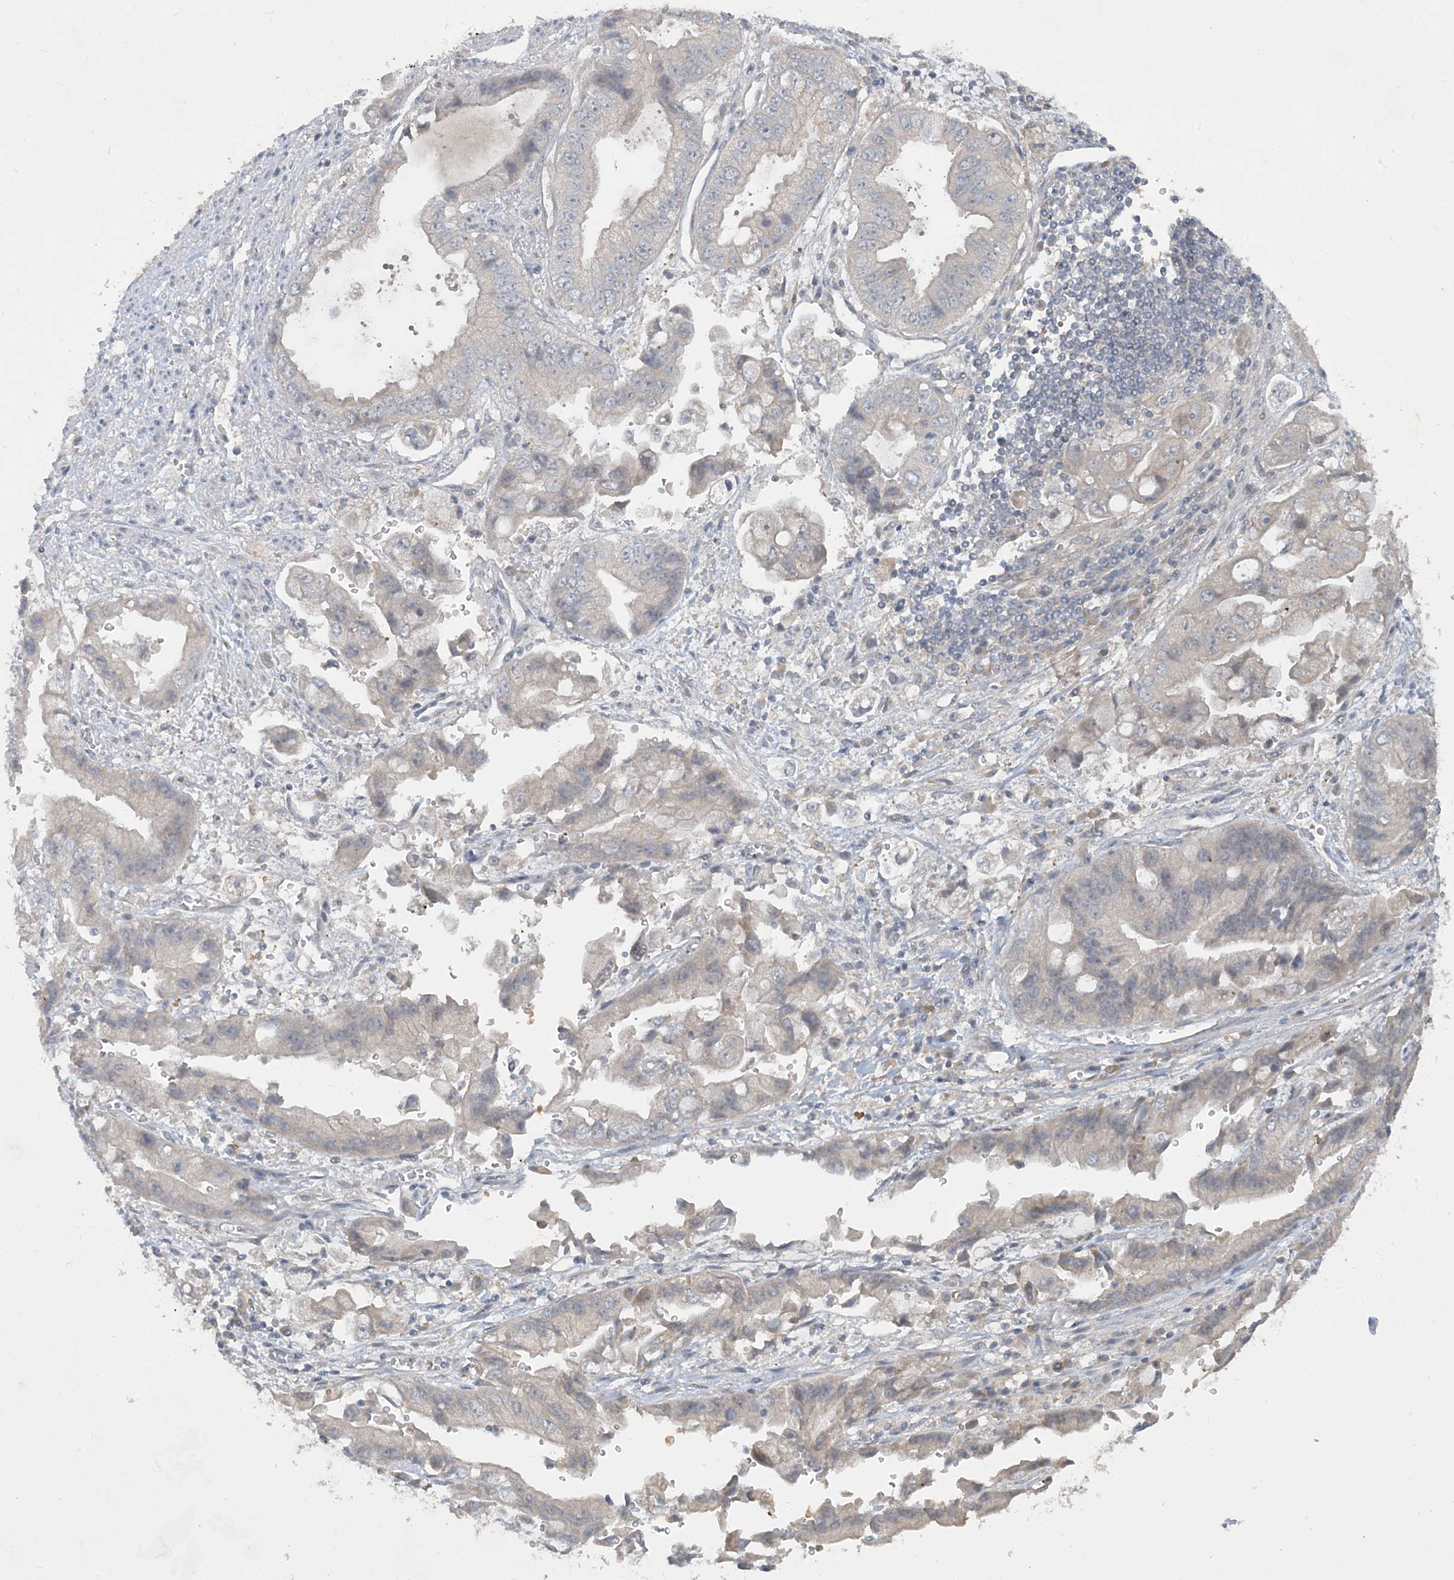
{"staining": {"intensity": "negative", "quantity": "none", "location": "none"}, "tissue": "stomach cancer", "cell_type": "Tumor cells", "image_type": "cancer", "snomed": [{"axis": "morphology", "description": "Adenocarcinoma, NOS"}, {"axis": "topography", "description": "Stomach"}], "caption": "Micrograph shows no protein expression in tumor cells of stomach cancer (adenocarcinoma) tissue.", "gene": "CDS1", "patient": {"sex": "male", "age": 62}}